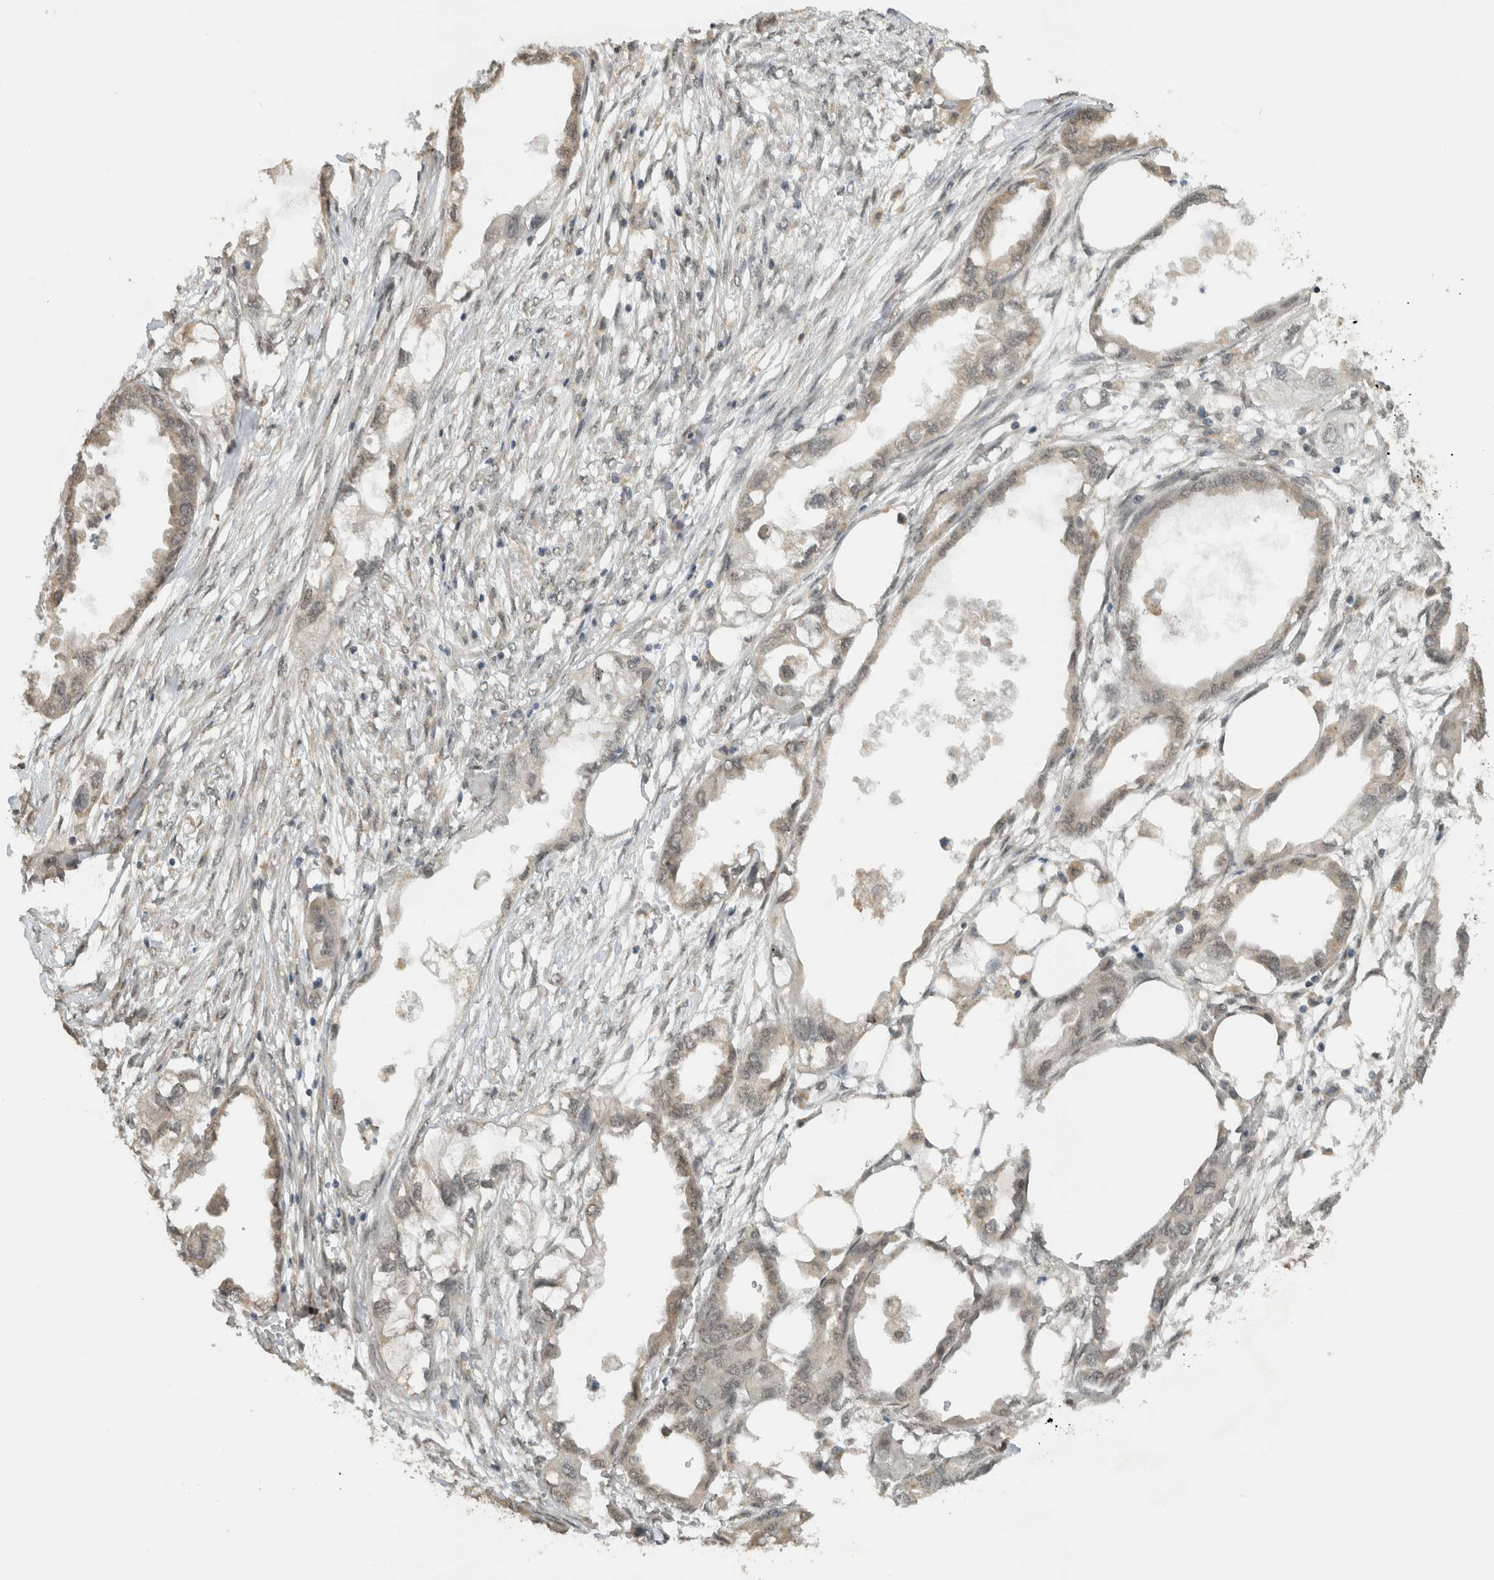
{"staining": {"intensity": "weak", "quantity": "<25%", "location": "nuclear"}, "tissue": "endometrial cancer", "cell_type": "Tumor cells", "image_type": "cancer", "snomed": [{"axis": "morphology", "description": "Adenocarcinoma, NOS"}, {"axis": "morphology", "description": "Adenocarcinoma, metastatic, NOS"}, {"axis": "topography", "description": "Adipose tissue"}, {"axis": "topography", "description": "Endometrium"}], "caption": "A high-resolution histopathology image shows IHC staining of adenocarcinoma (endometrial), which shows no significant expression in tumor cells. (DAB immunohistochemistry, high magnification).", "gene": "C1orf21", "patient": {"sex": "female", "age": 67}}